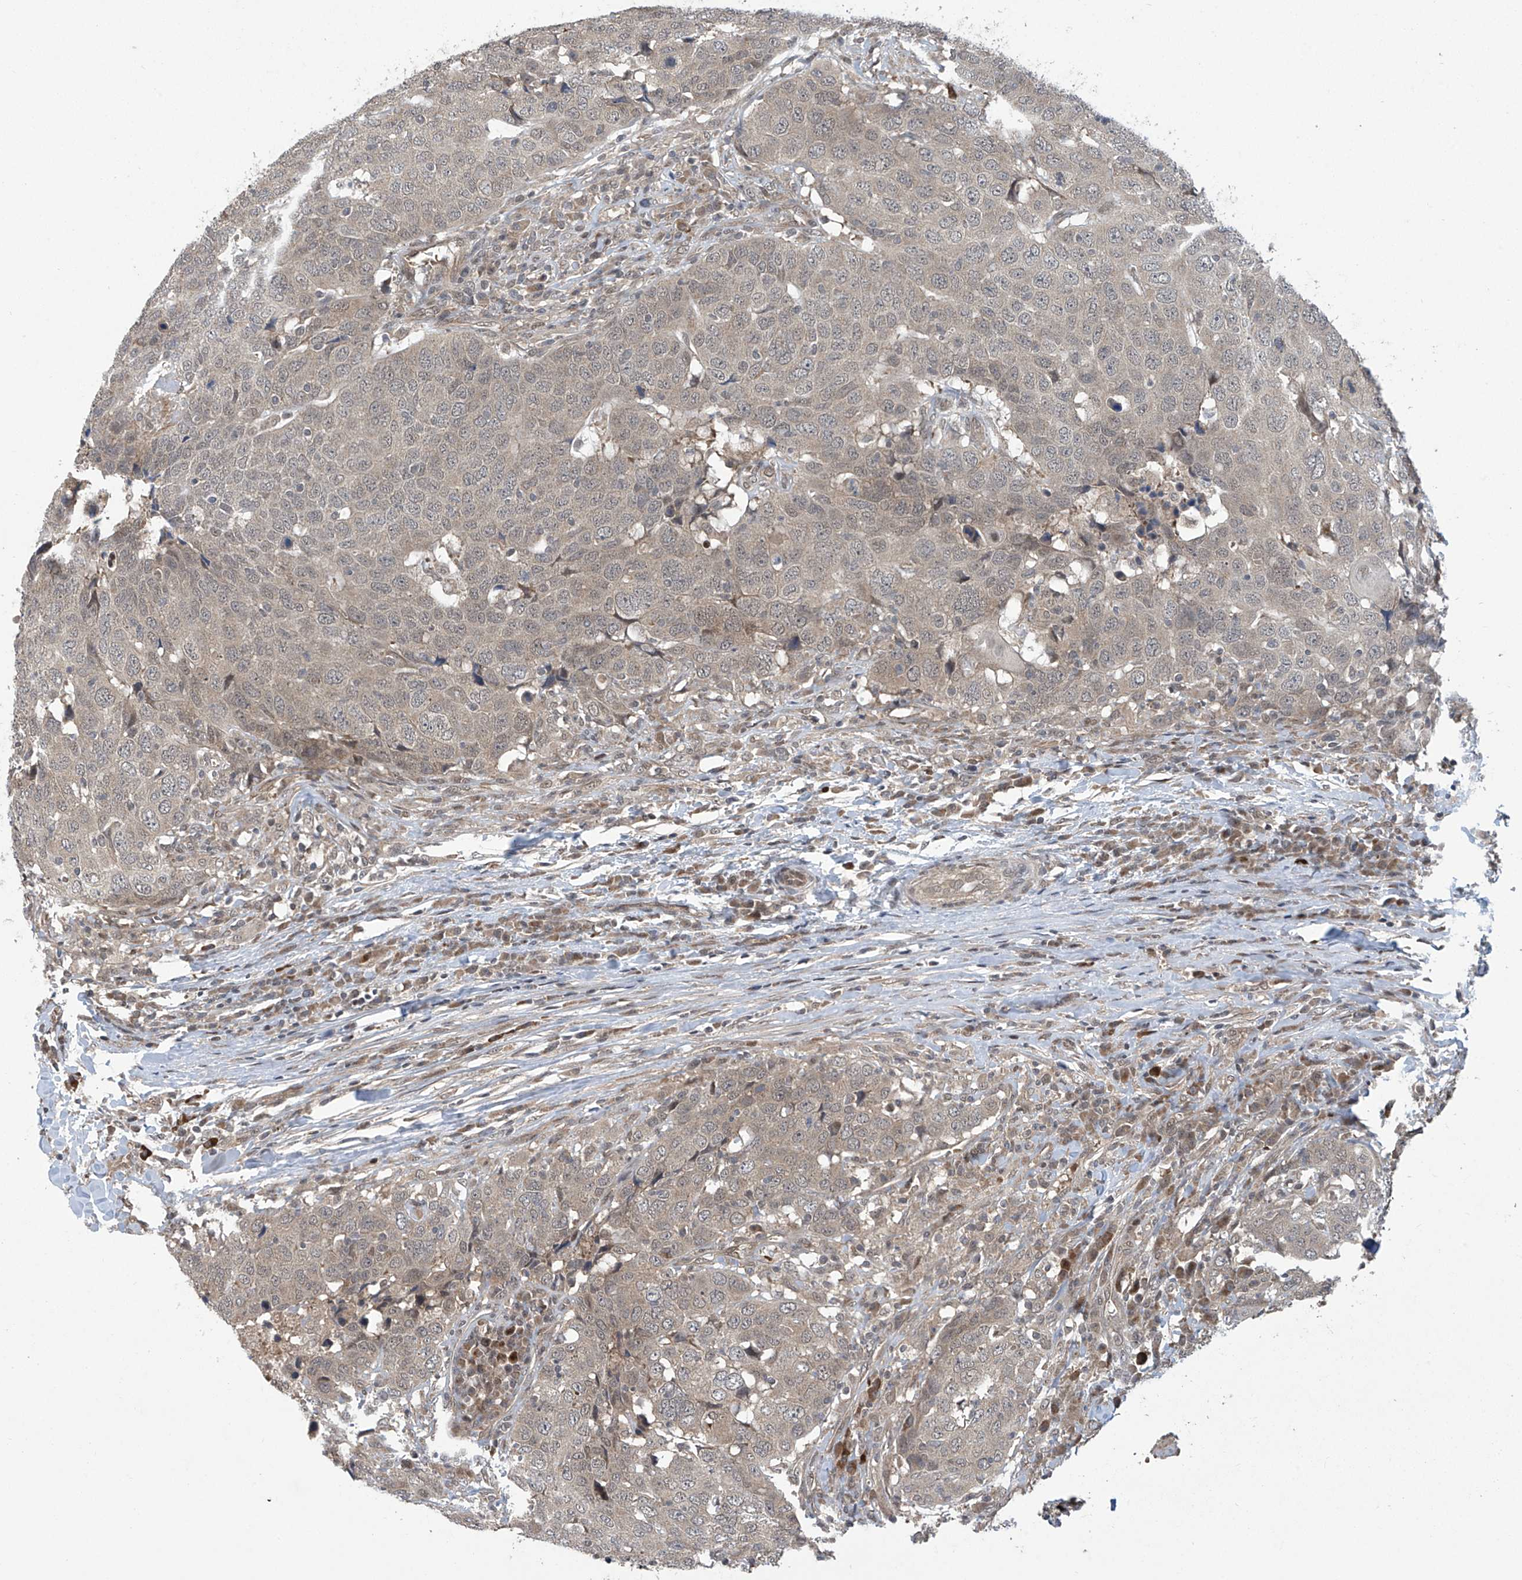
{"staining": {"intensity": "weak", "quantity": "25%-75%", "location": "cytoplasmic/membranous"}, "tissue": "head and neck cancer", "cell_type": "Tumor cells", "image_type": "cancer", "snomed": [{"axis": "morphology", "description": "Squamous cell carcinoma, NOS"}, {"axis": "topography", "description": "Head-Neck"}], "caption": "The photomicrograph displays immunohistochemical staining of head and neck cancer. There is weak cytoplasmic/membranous staining is identified in approximately 25%-75% of tumor cells. The staining is performed using DAB (3,3'-diaminobenzidine) brown chromogen to label protein expression. The nuclei are counter-stained blue using hematoxylin.", "gene": "ABHD13", "patient": {"sex": "male", "age": 66}}